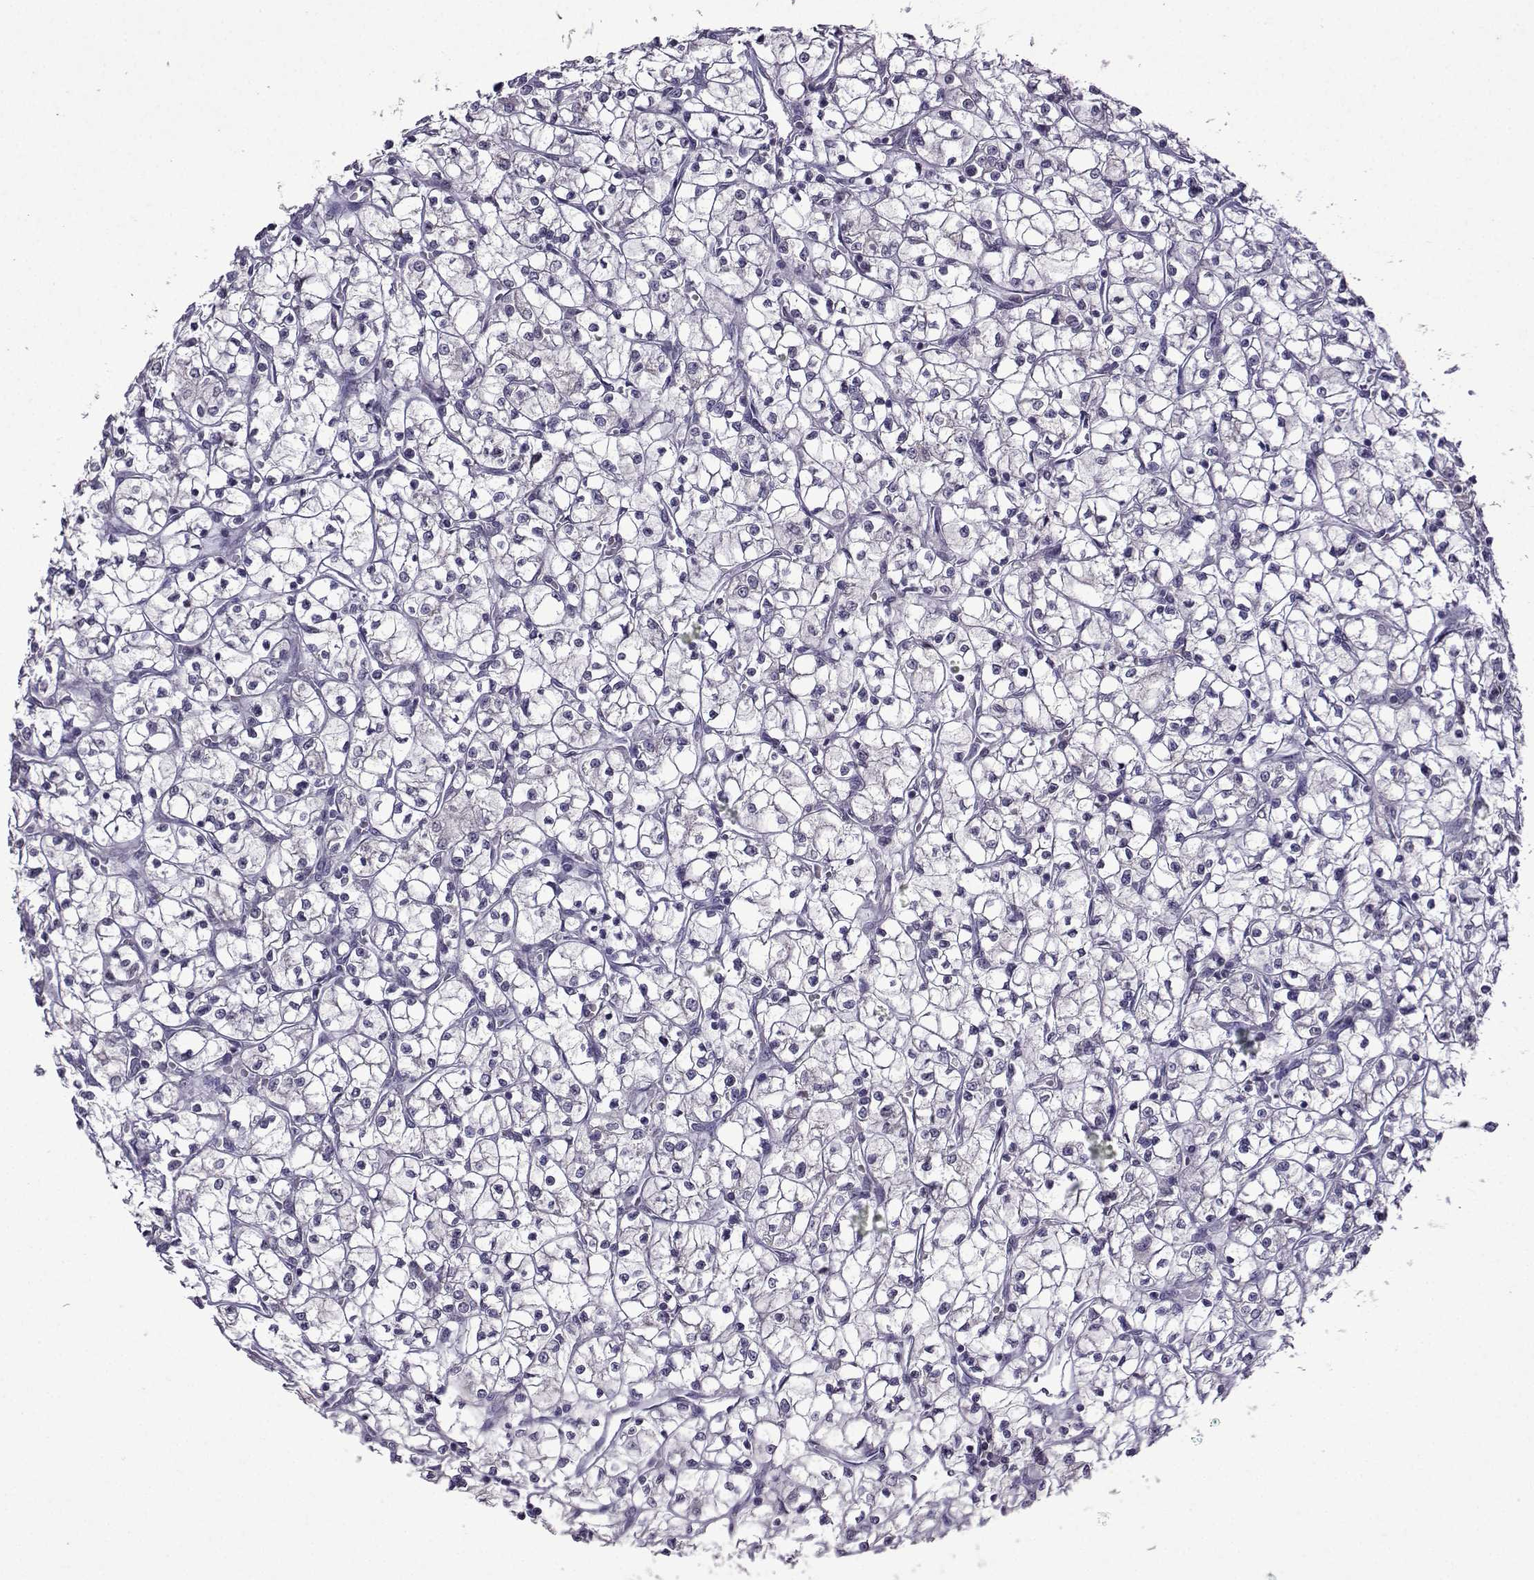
{"staining": {"intensity": "negative", "quantity": "none", "location": "none"}, "tissue": "renal cancer", "cell_type": "Tumor cells", "image_type": "cancer", "snomed": [{"axis": "morphology", "description": "Adenocarcinoma, NOS"}, {"axis": "topography", "description": "Kidney"}], "caption": "Immunohistochemical staining of human renal adenocarcinoma reveals no significant positivity in tumor cells. (Immunohistochemistry (ihc), brightfield microscopy, high magnification).", "gene": "CCL28", "patient": {"sex": "female", "age": 64}}